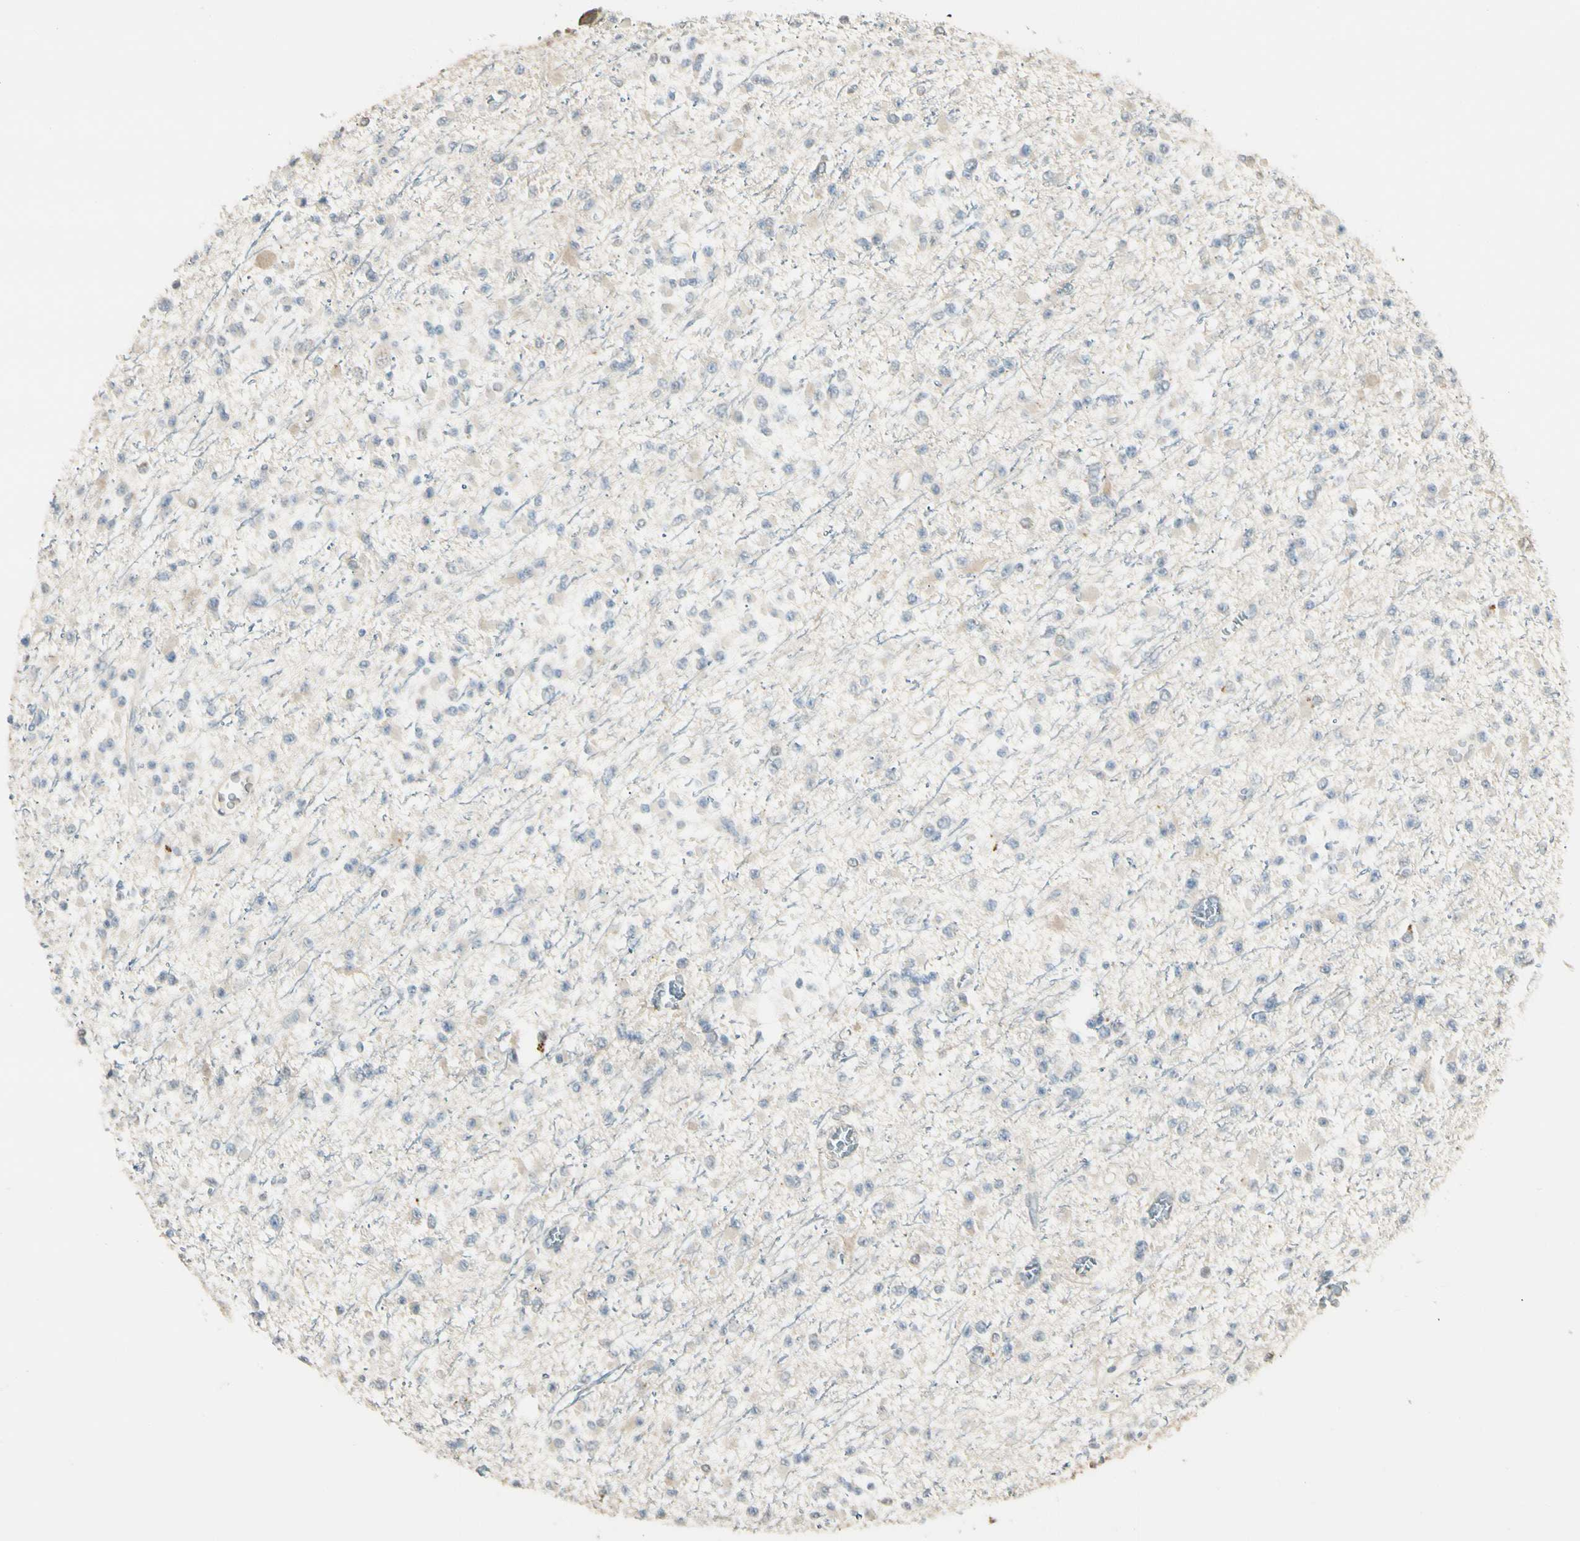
{"staining": {"intensity": "weak", "quantity": "<25%", "location": "cytoplasmic/membranous"}, "tissue": "glioma", "cell_type": "Tumor cells", "image_type": "cancer", "snomed": [{"axis": "morphology", "description": "Glioma, malignant, Low grade"}, {"axis": "topography", "description": "Brain"}], "caption": "High power microscopy image of an IHC histopathology image of low-grade glioma (malignant), revealing no significant staining in tumor cells.", "gene": "P3H2", "patient": {"sex": "female", "age": 22}}